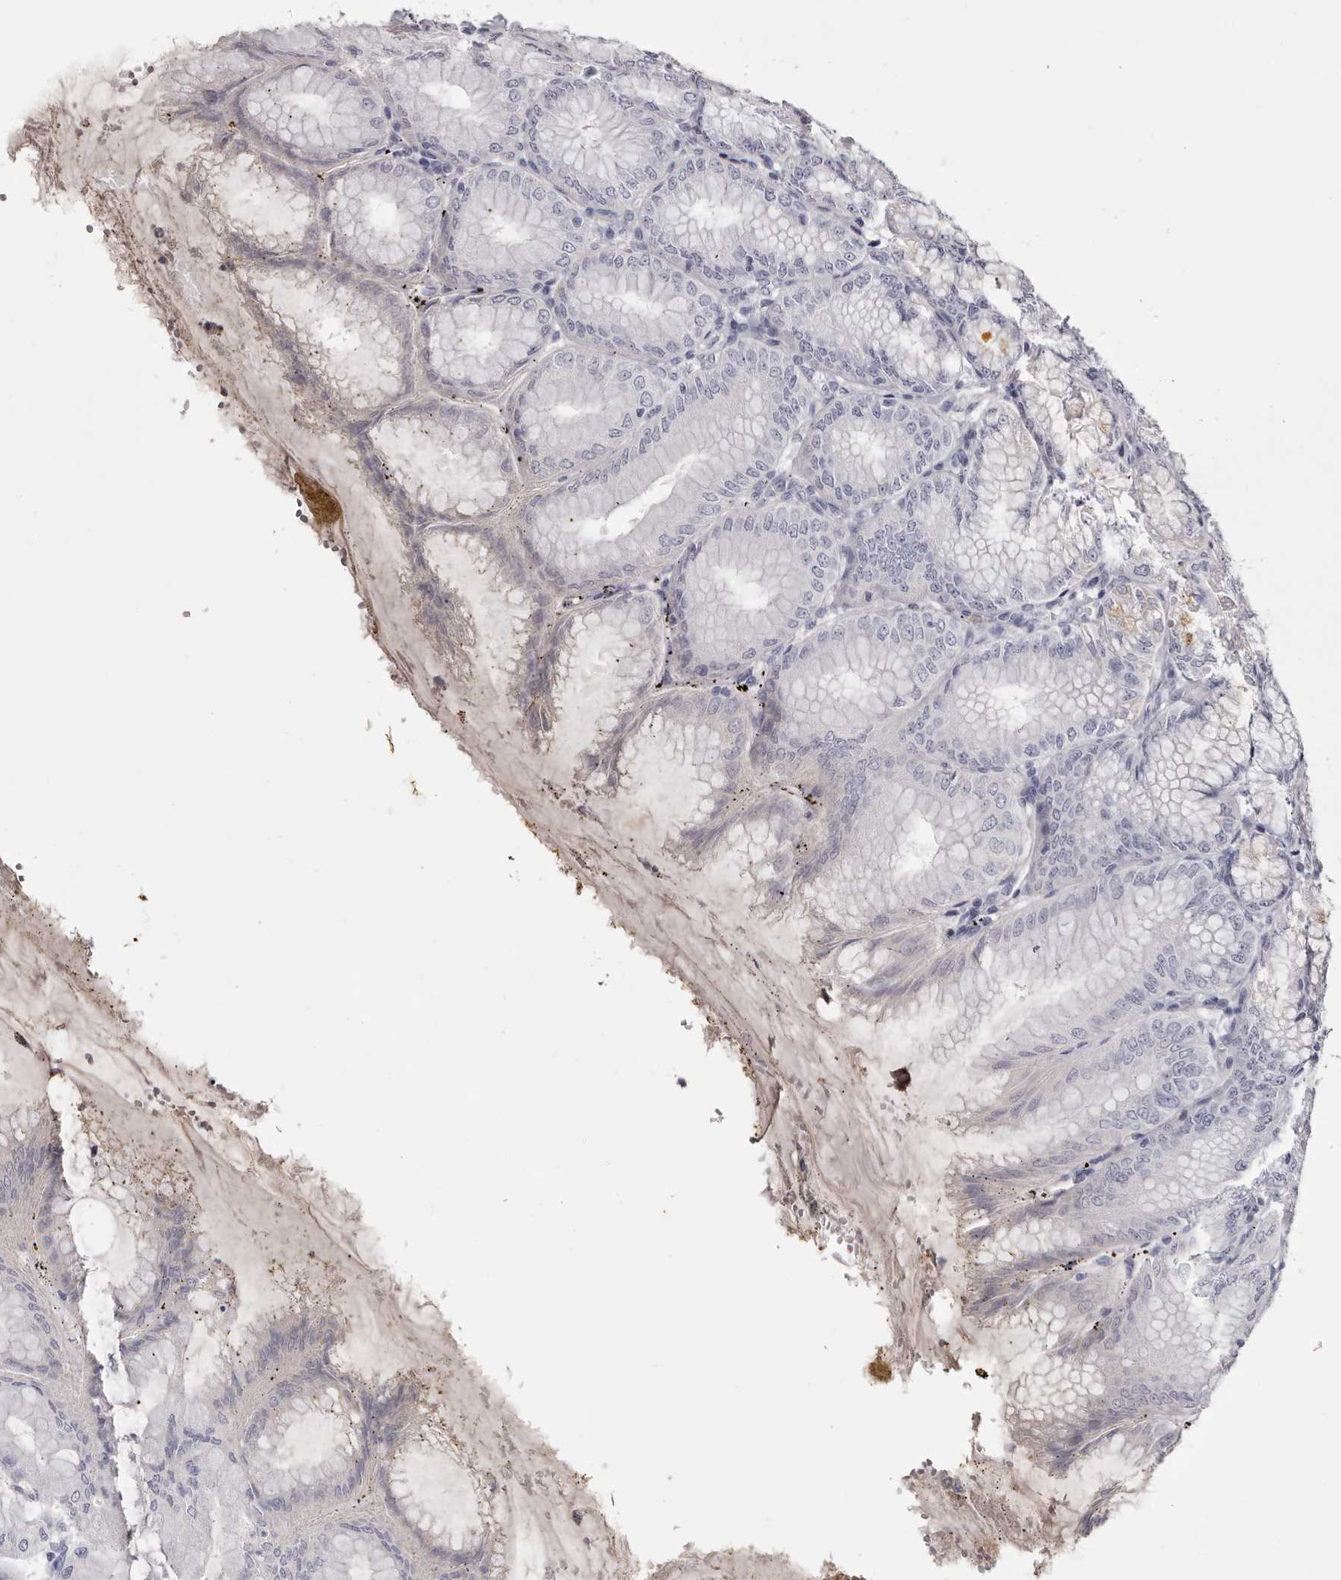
{"staining": {"intensity": "negative", "quantity": "none", "location": "none"}, "tissue": "stomach", "cell_type": "Glandular cells", "image_type": "normal", "snomed": [{"axis": "morphology", "description": "Normal tissue, NOS"}, {"axis": "topography", "description": "Stomach, lower"}], "caption": "DAB immunohistochemical staining of benign human stomach shows no significant staining in glandular cells.", "gene": "CA6", "patient": {"sex": "male", "age": 71}}